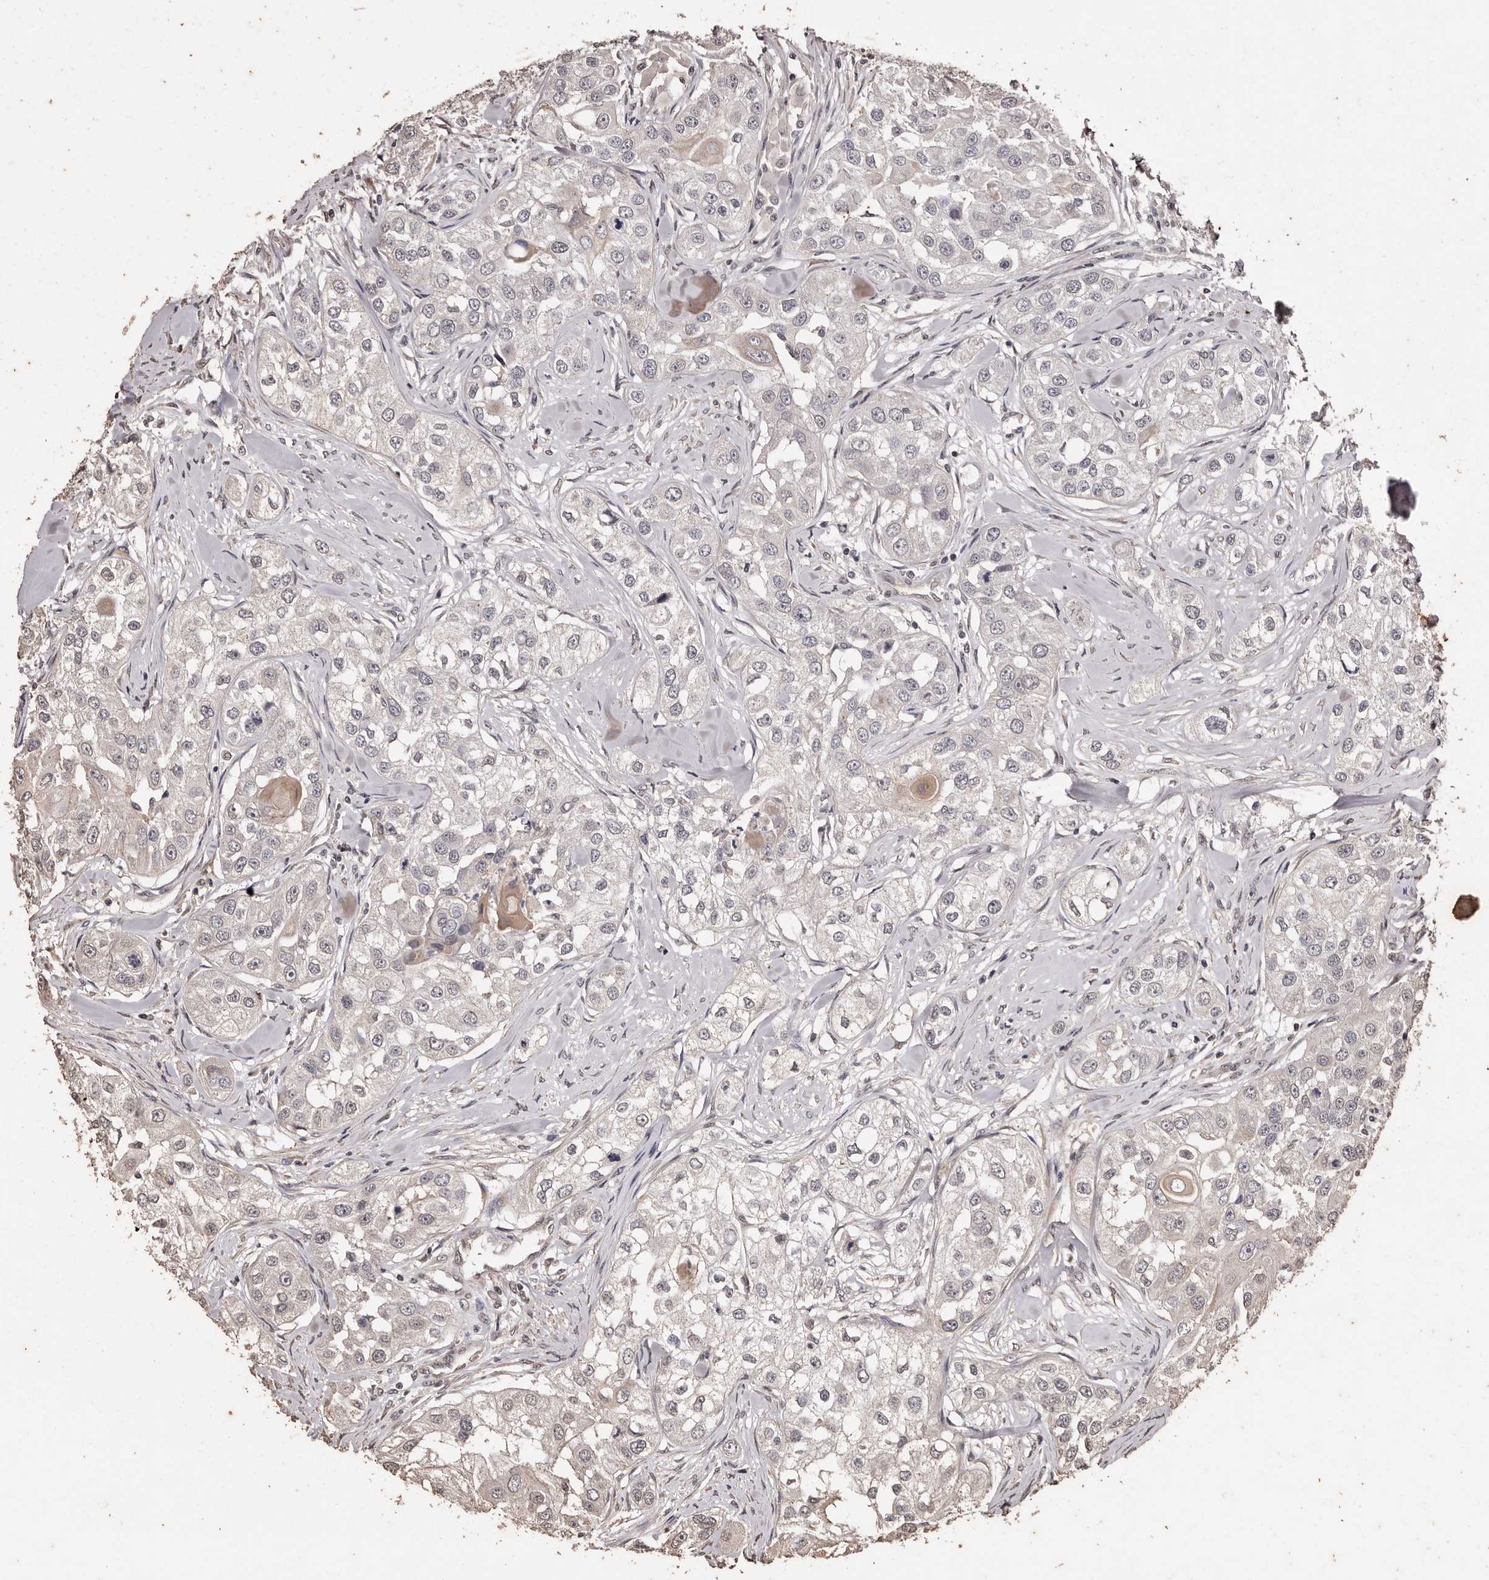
{"staining": {"intensity": "weak", "quantity": "<25%", "location": "cytoplasmic/membranous"}, "tissue": "head and neck cancer", "cell_type": "Tumor cells", "image_type": "cancer", "snomed": [{"axis": "morphology", "description": "Normal tissue, NOS"}, {"axis": "morphology", "description": "Squamous cell carcinoma, NOS"}, {"axis": "topography", "description": "Skeletal muscle"}, {"axis": "topography", "description": "Head-Neck"}], "caption": "The micrograph shows no significant expression in tumor cells of head and neck cancer (squamous cell carcinoma).", "gene": "NAV1", "patient": {"sex": "male", "age": 51}}